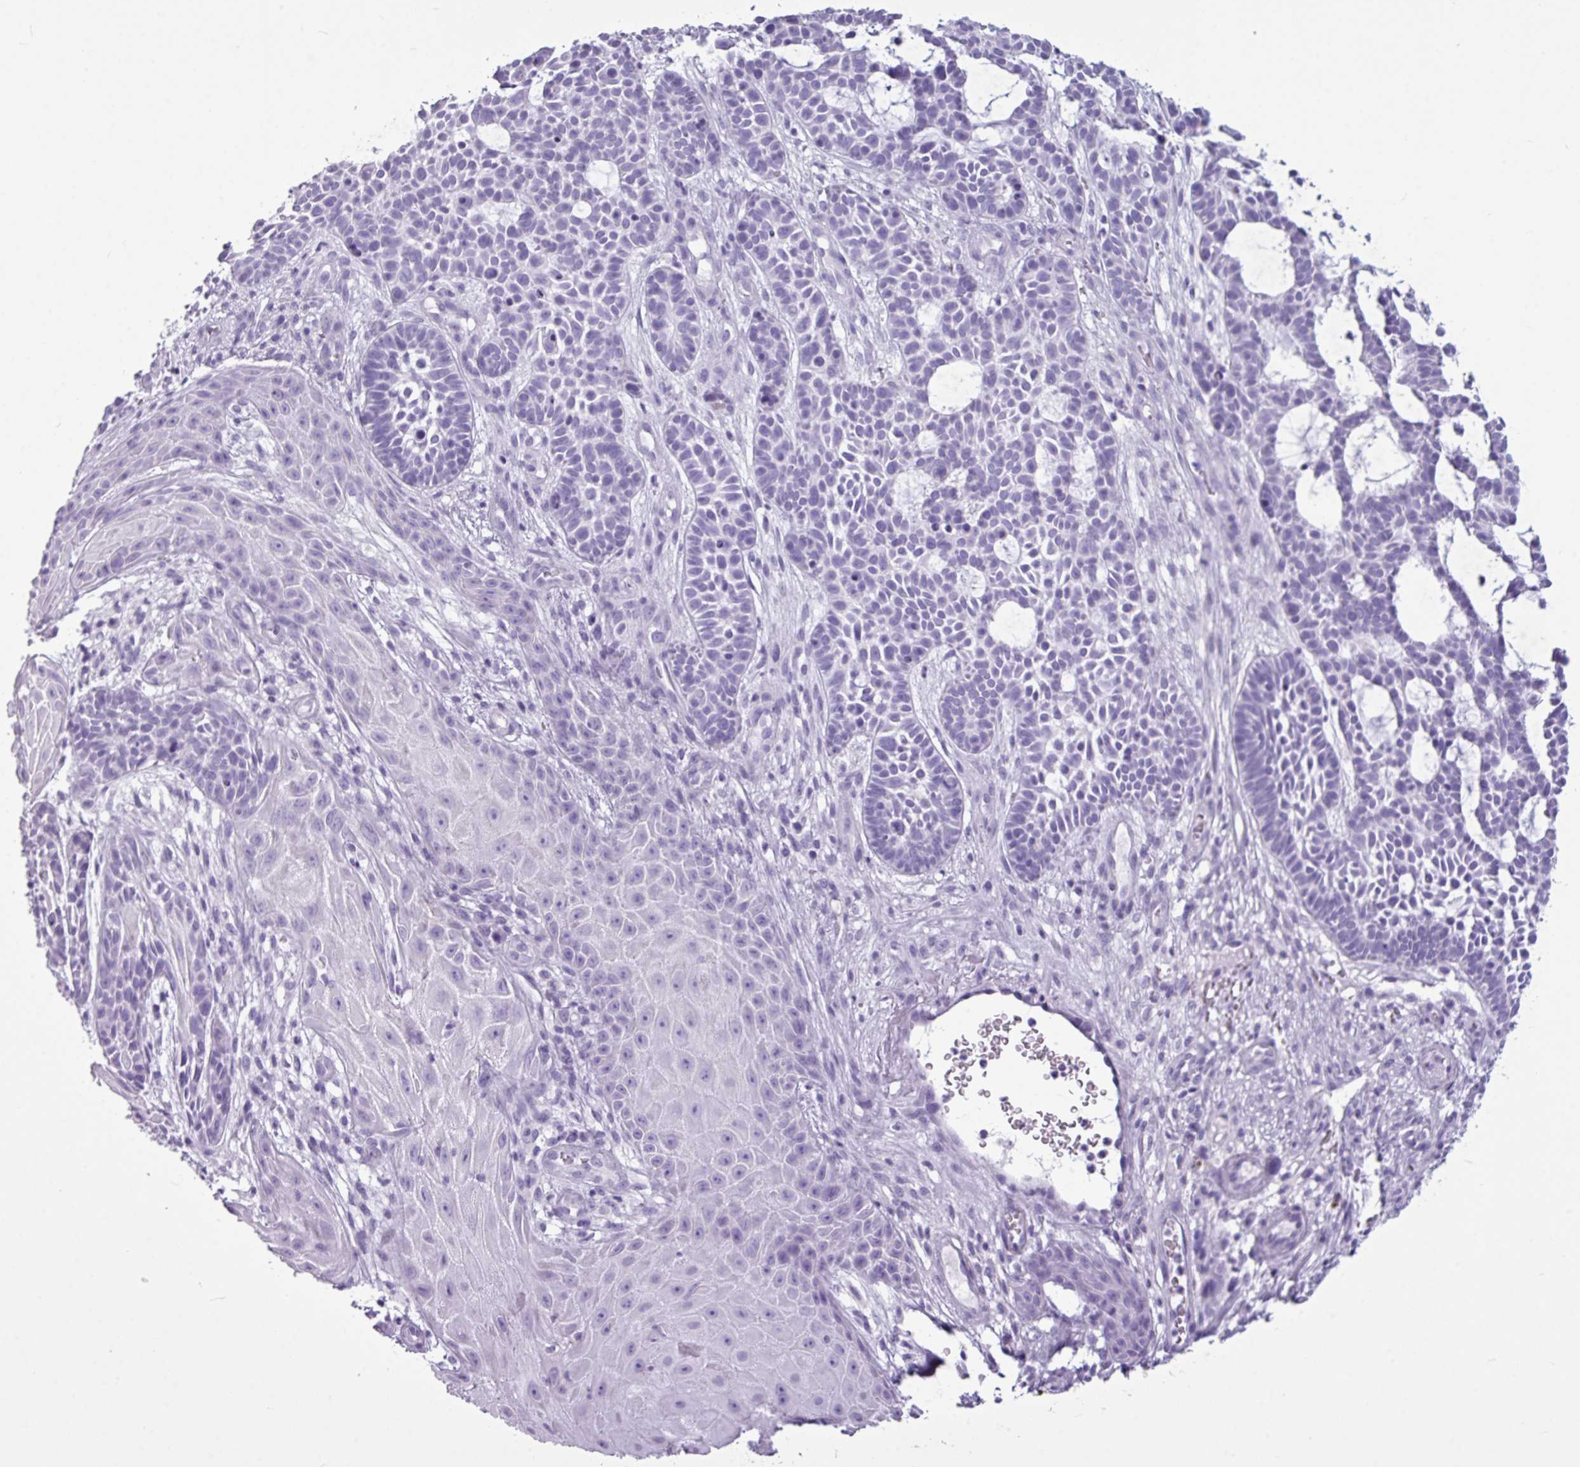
{"staining": {"intensity": "negative", "quantity": "none", "location": "none"}, "tissue": "skin cancer", "cell_type": "Tumor cells", "image_type": "cancer", "snomed": [{"axis": "morphology", "description": "Basal cell carcinoma"}, {"axis": "topography", "description": "Skin"}], "caption": "The micrograph demonstrates no significant expression in tumor cells of skin cancer (basal cell carcinoma).", "gene": "AMY1B", "patient": {"sex": "male", "age": 89}}